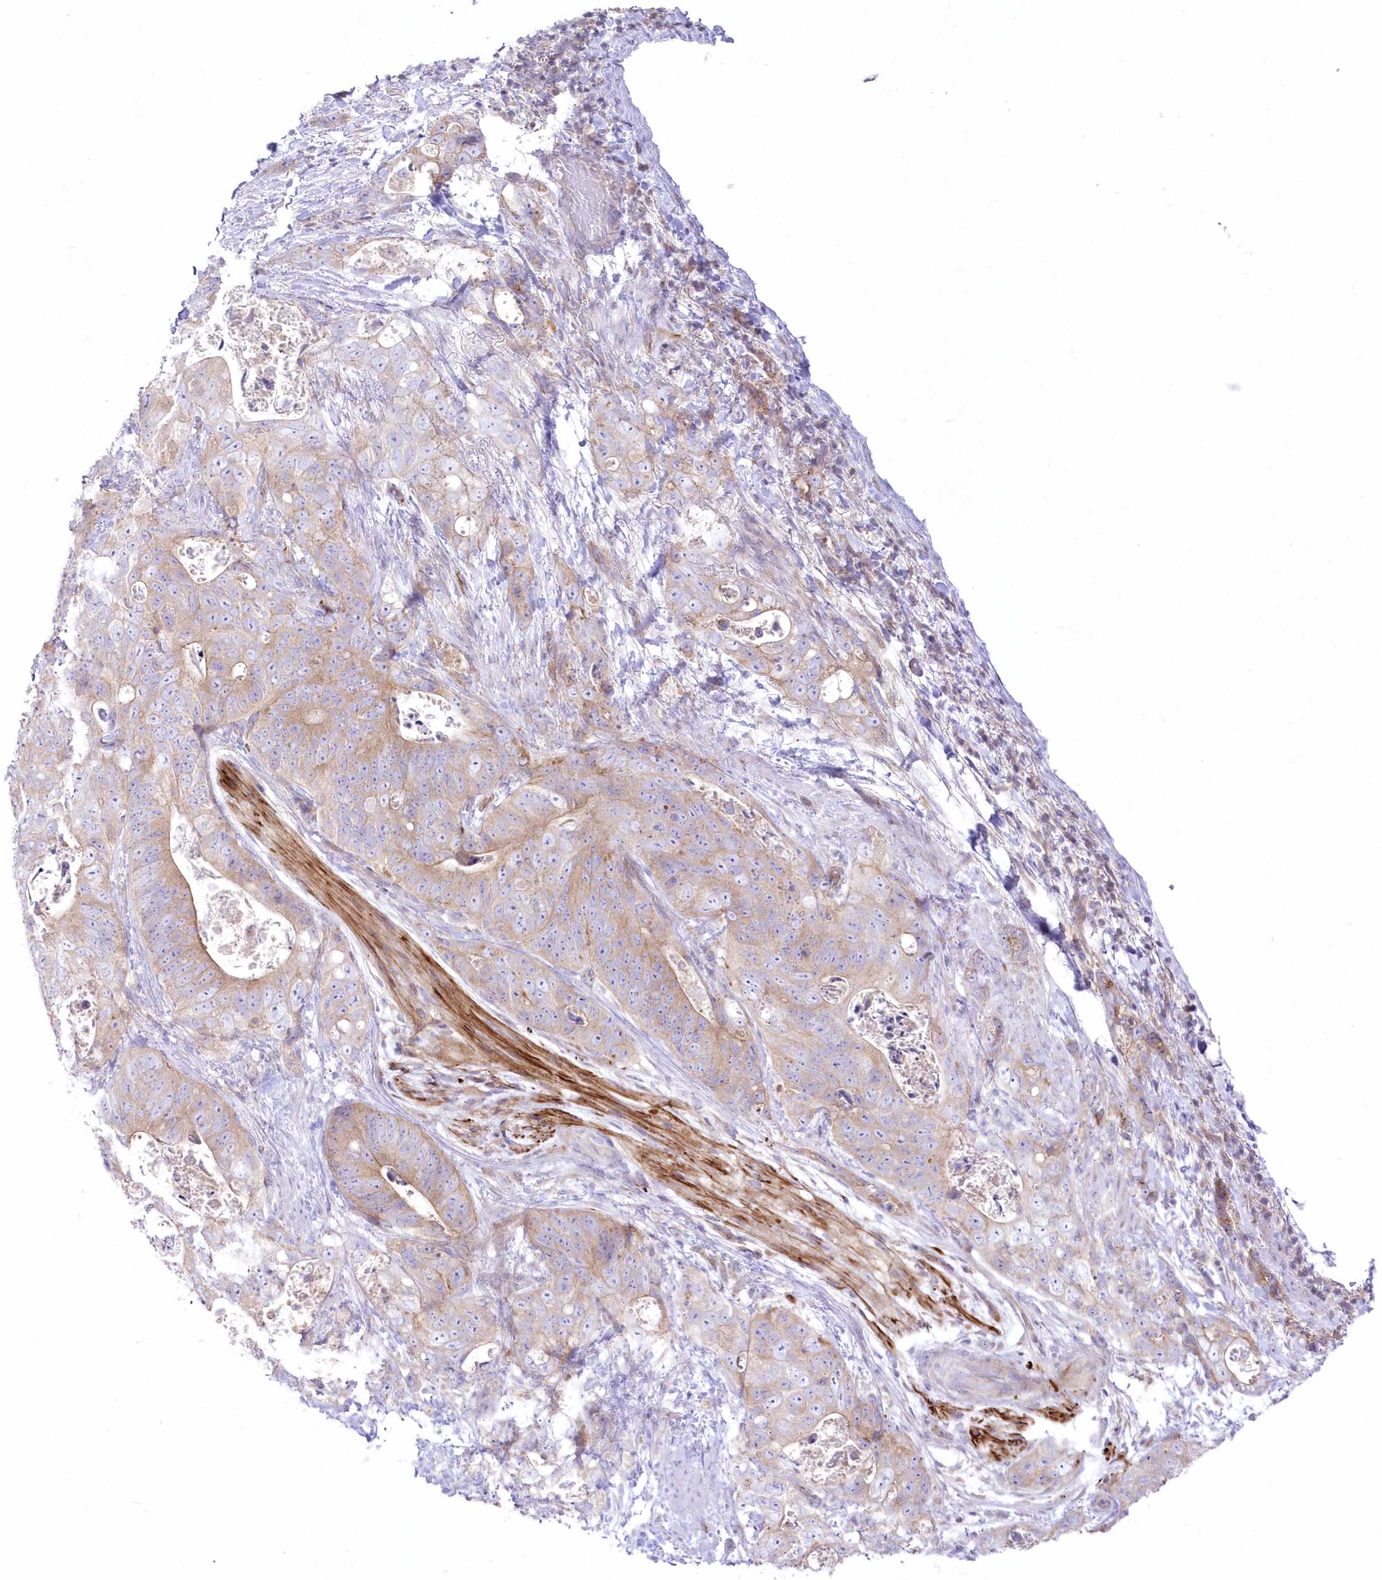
{"staining": {"intensity": "moderate", "quantity": ">75%", "location": "cytoplasmic/membranous"}, "tissue": "stomach cancer", "cell_type": "Tumor cells", "image_type": "cancer", "snomed": [{"axis": "morphology", "description": "Normal tissue, NOS"}, {"axis": "morphology", "description": "Adenocarcinoma, NOS"}, {"axis": "topography", "description": "Stomach"}], "caption": "Adenocarcinoma (stomach) stained with DAB (3,3'-diaminobenzidine) IHC shows medium levels of moderate cytoplasmic/membranous positivity in approximately >75% of tumor cells.", "gene": "ZNF843", "patient": {"sex": "female", "age": 89}}